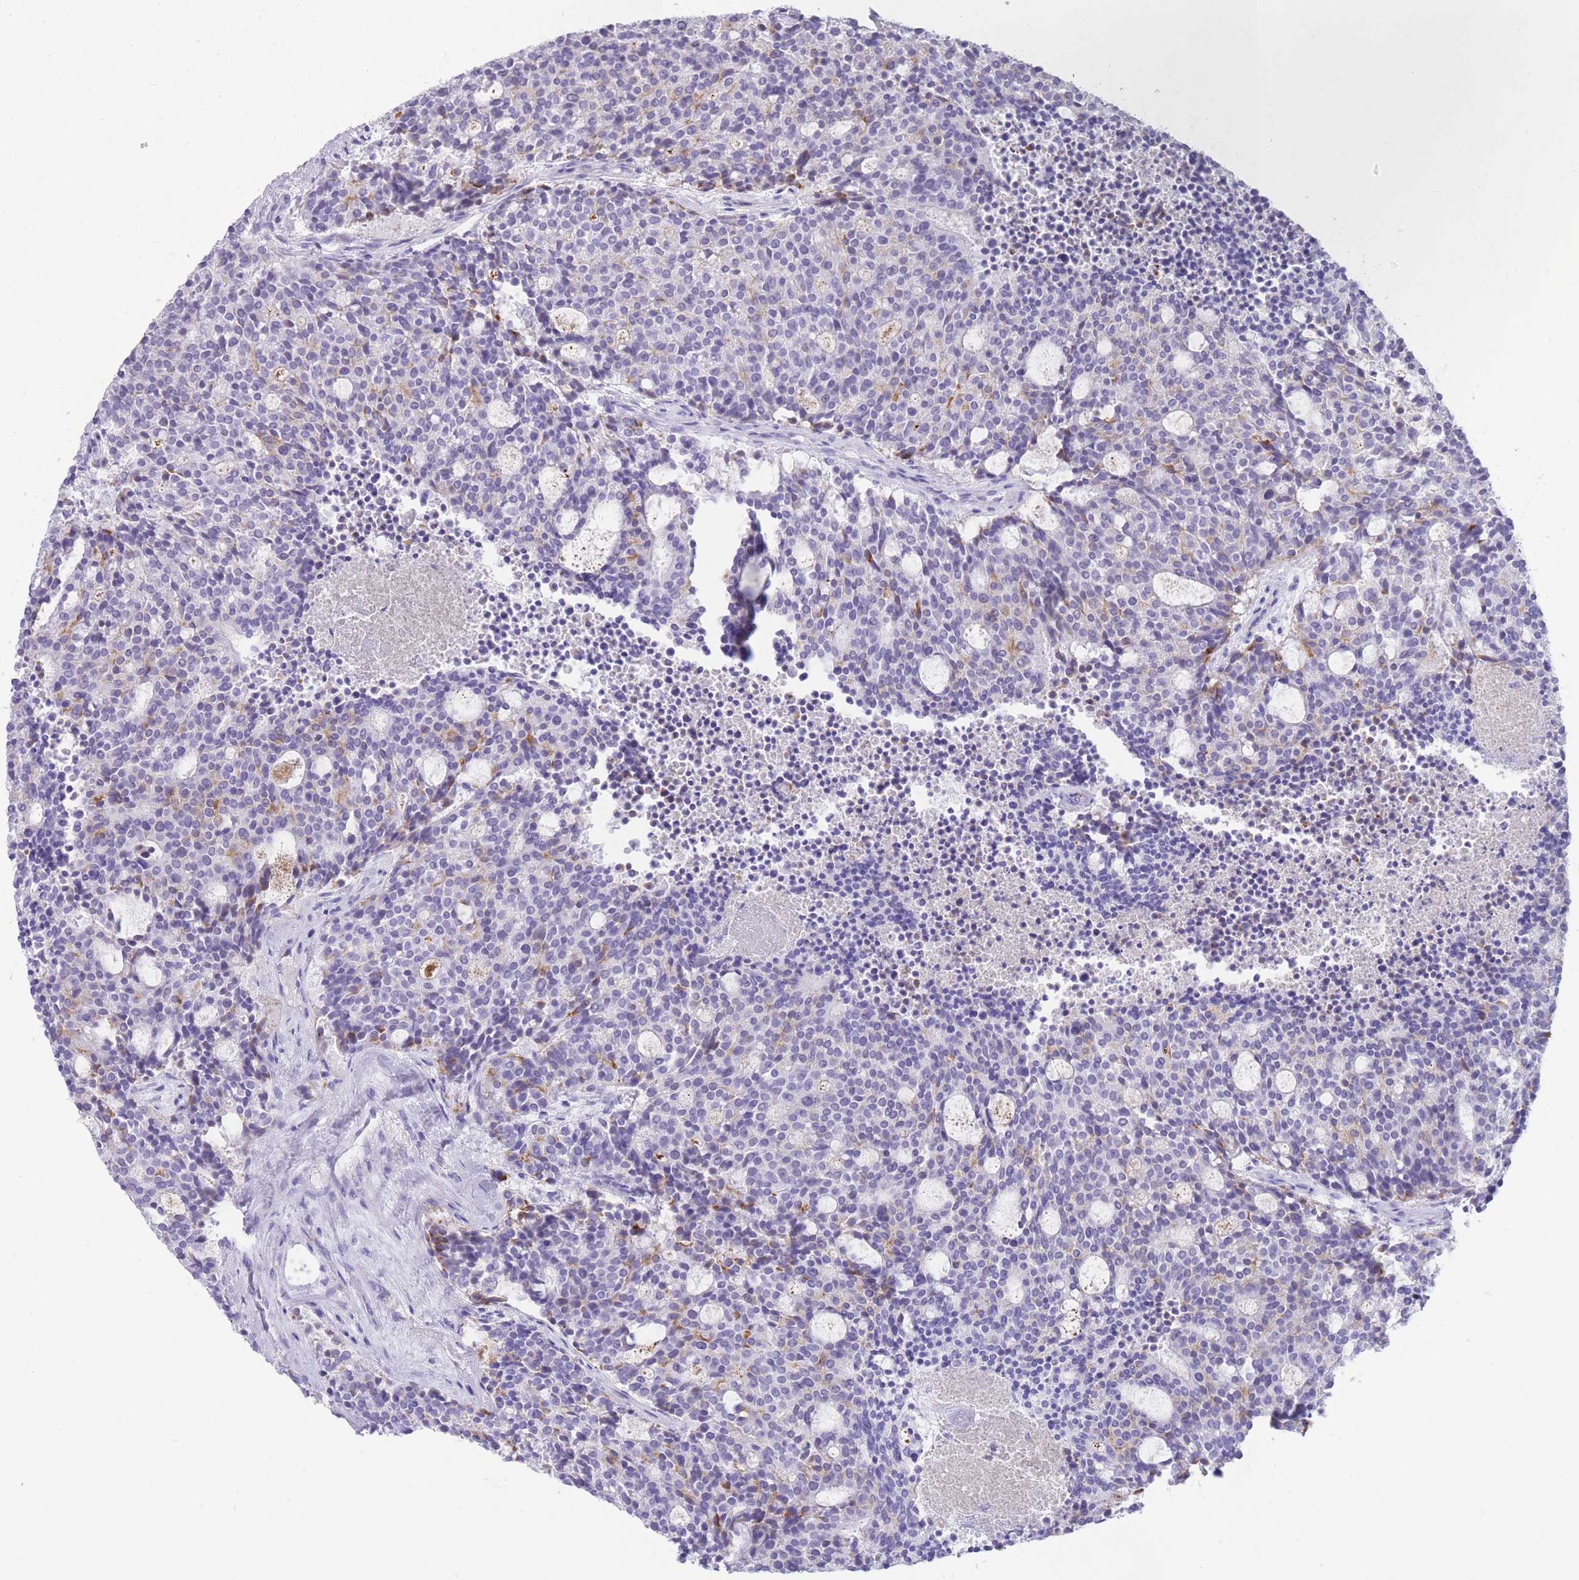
{"staining": {"intensity": "moderate", "quantity": "<25%", "location": "cytoplasmic/membranous"}, "tissue": "carcinoid", "cell_type": "Tumor cells", "image_type": "cancer", "snomed": [{"axis": "morphology", "description": "Carcinoid, malignant, NOS"}, {"axis": "topography", "description": "Pancreas"}], "caption": "A brown stain labels moderate cytoplasmic/membranous expression of a protein in human carcinoid tumor cells.", "gene": "ELOA2", "patient": {"sex": "female", "age": 54}}